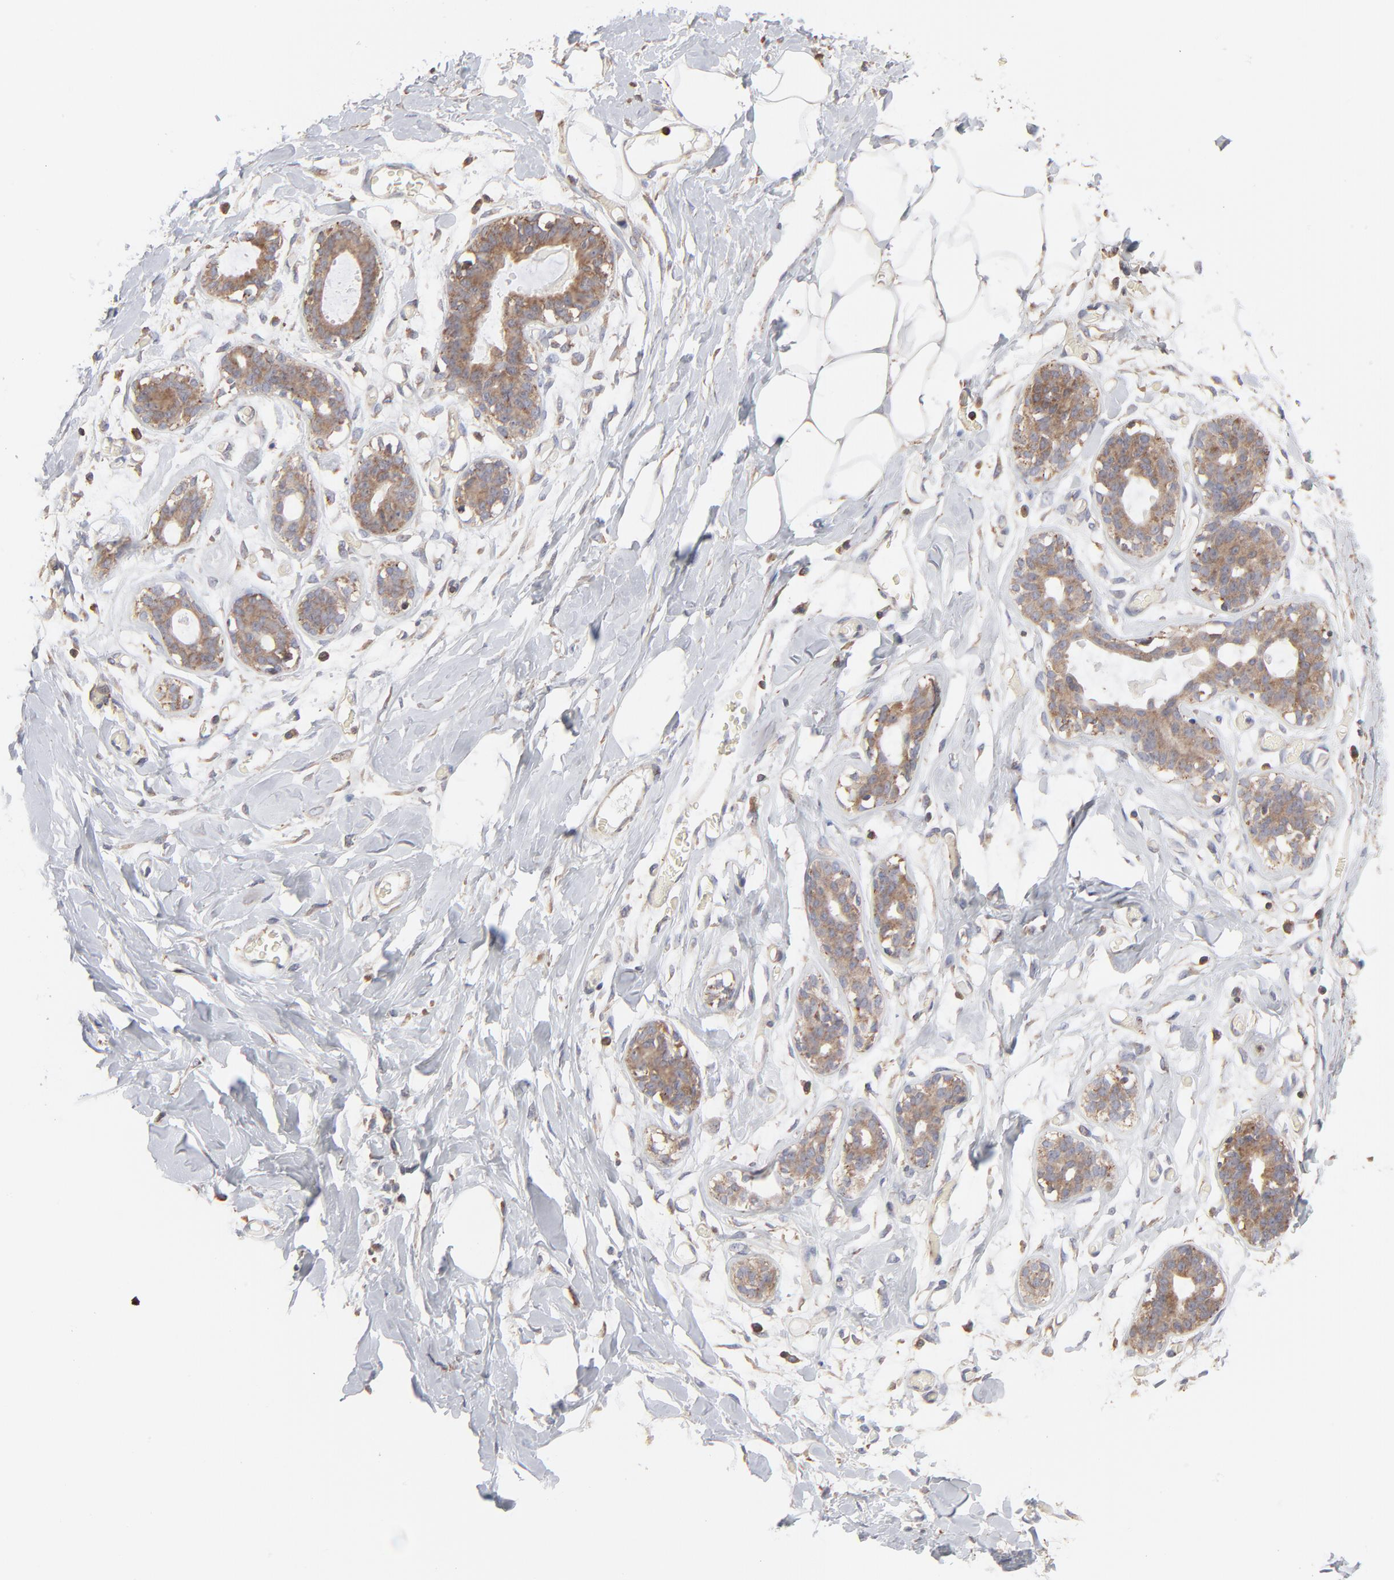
{"staining": {"intensity": "negative", "quantity": "none", "location": "none"}, "tissue": "breast", "cell_type": "Adipocytes", "image_type": "normal", "snomed": [{"axis": "morphology", "description": "Normal tissue, NOS"}, {"axis": "topography", "description": "Breast"}, {"axis": "topography", "description": "Adipose tissue"}], "caption": "Protein analysis of unremarkable breast displays no significant expression in adipocytes.", "gene": "RNF213", "patient": {"sex": "female", "age": 25}}